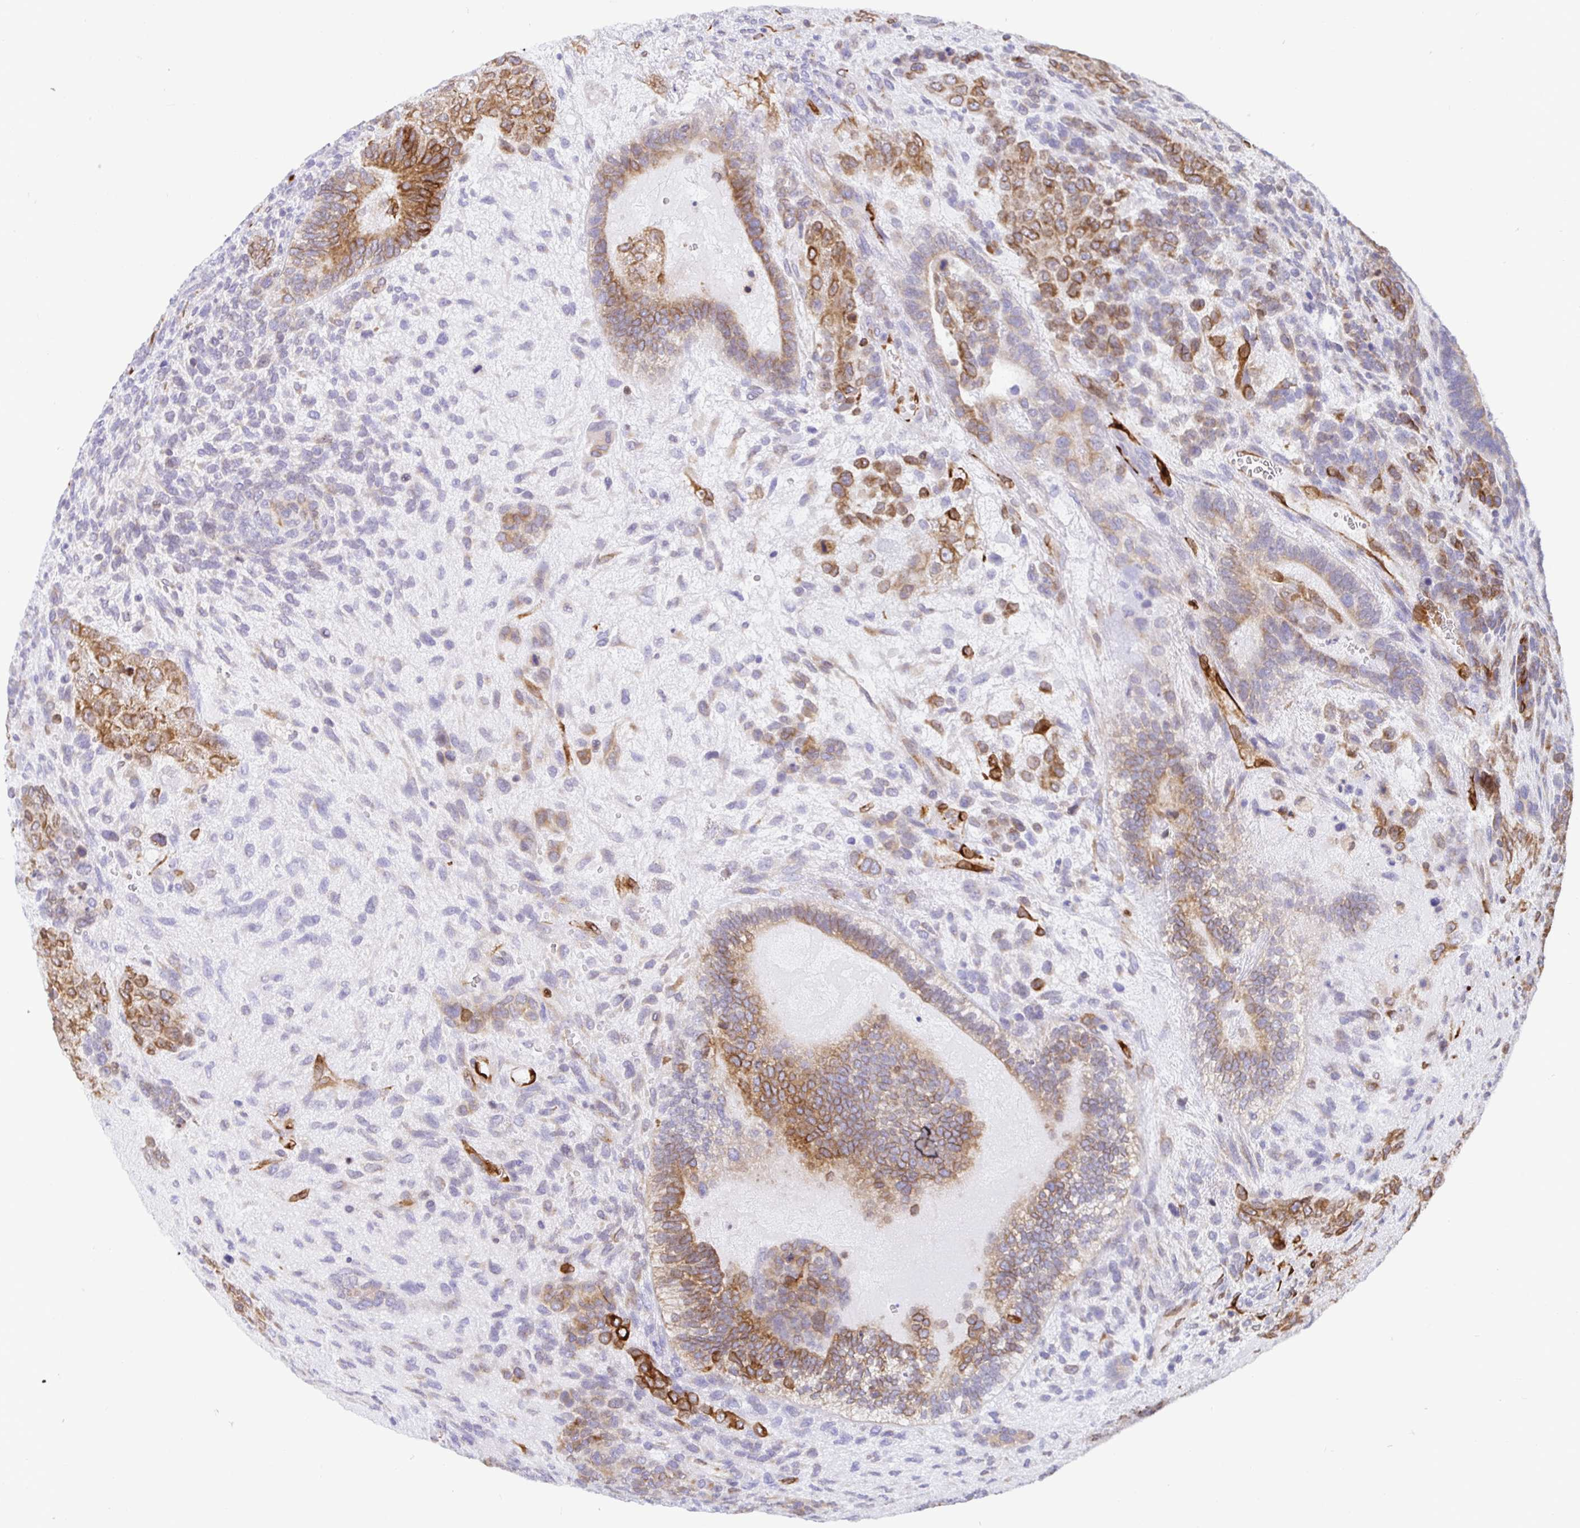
{"staining": {"intensity": "moderate", "quantity": "25%-75%", "location": "cytoplasmic/membranous"}, "tissue": "testis cancer", "cell_type": "Tumor cells", "image_type": "cancer", "snomed": [{"axis": "morphology", "description": "Normal tissue, NOS"}, {"axis": "morphology", "description": "Carcinoma, Embryonal, NOS"}, {"axis": "topography", "description": "Testis"}, {"axis": "topography", "description": "Epididymis"}], "caption": "Immunohistochemical staining of human embryonal carcinoma (testis) shows medium levels of moderate cytoplasmic/membranous protein staining in approximately 25%-75% of tumor cells.", "gene": "TP53I11", "patient": {"sex": "male", "age": 23}}